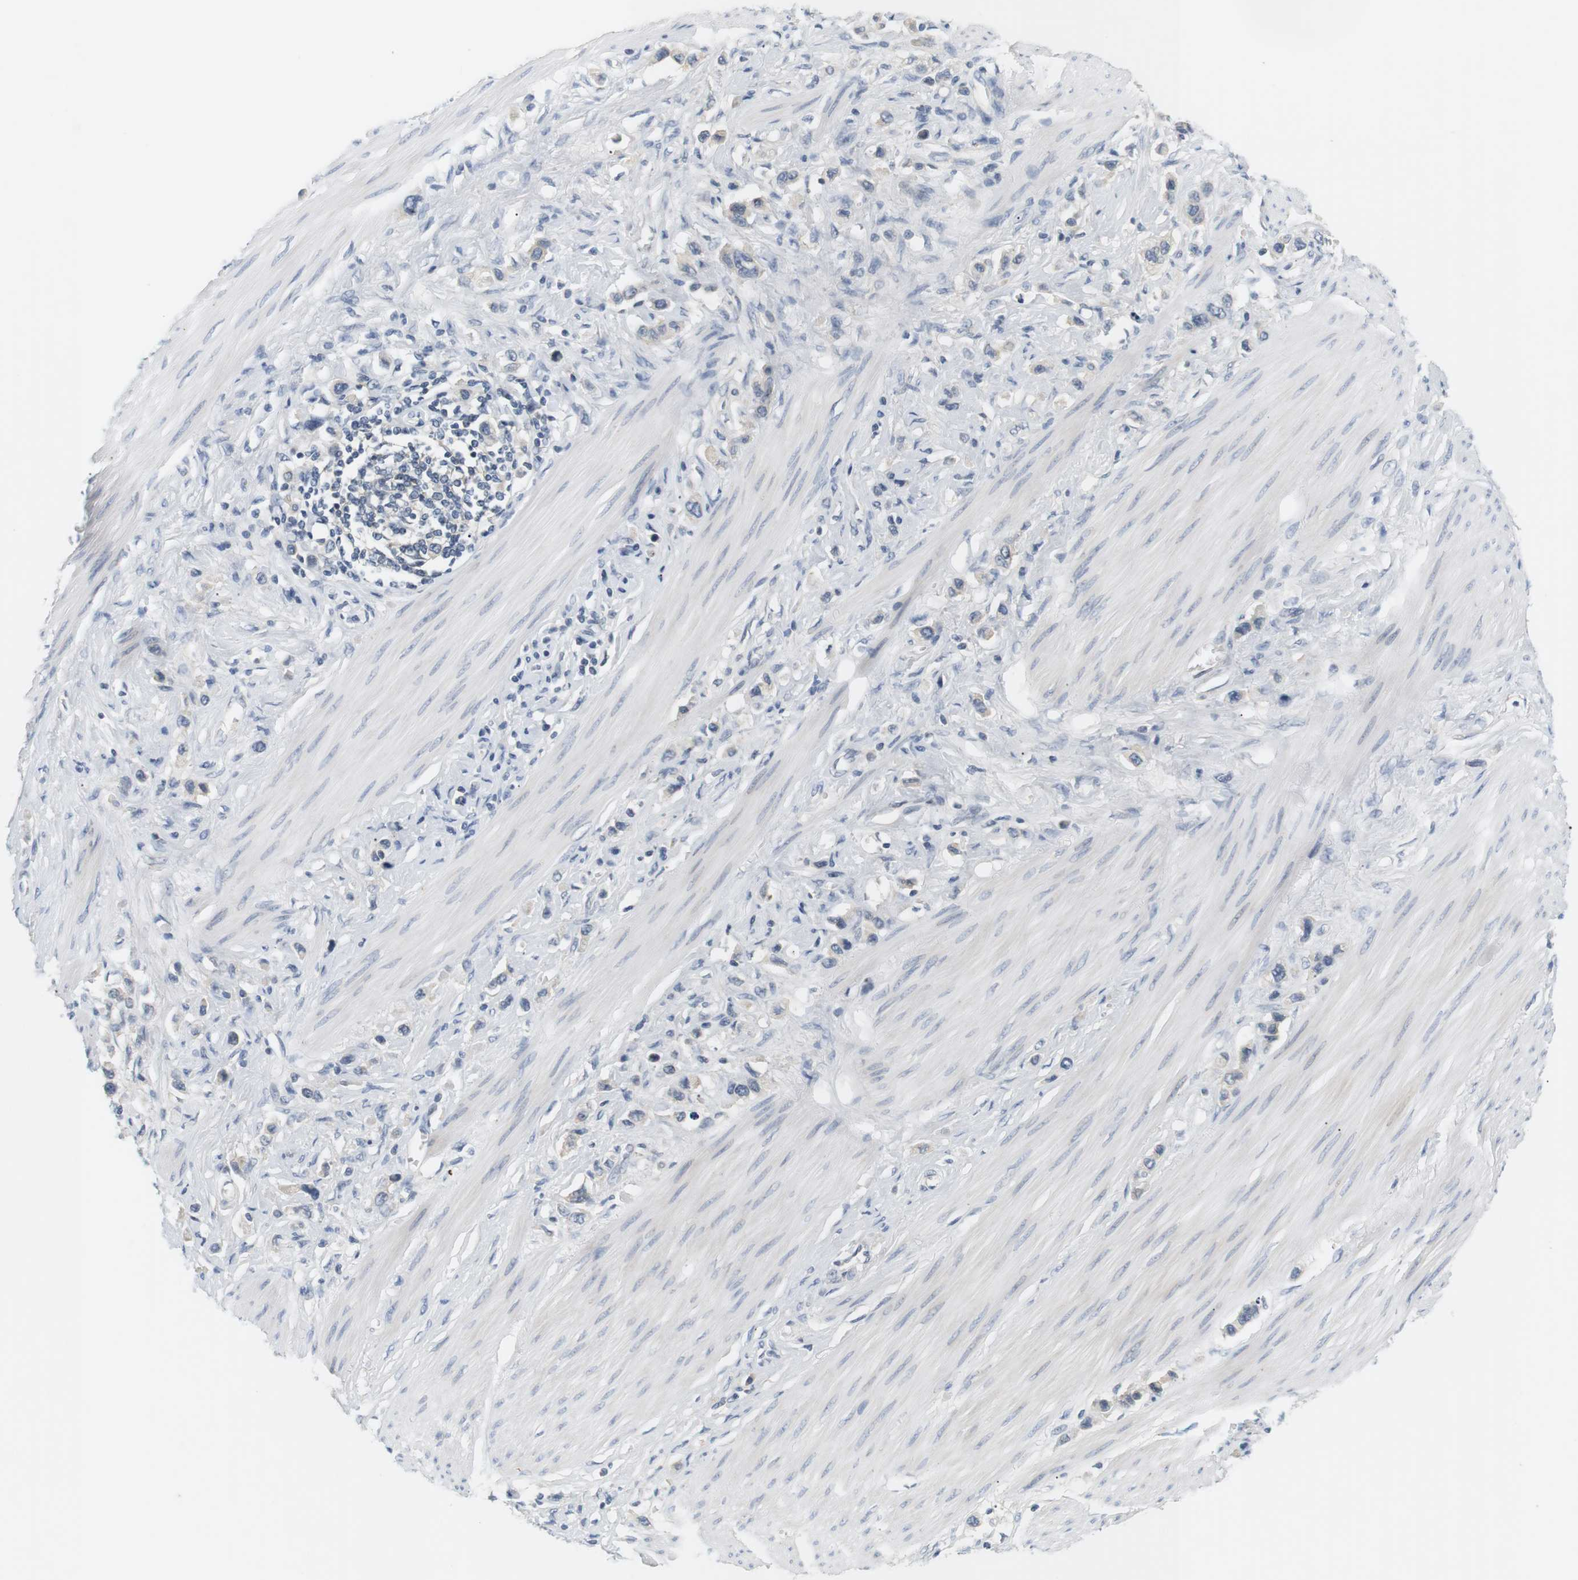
{"staining": {"intensity": "negative", "quantity": "none", "location": "none"}, "tissue": "stomach cancer", "cell_type": "Tumor cells", "image_type": "cancer", "snomed": [{"axis": "morphology", "description": "Adenocarcinoma, NOS"}, {"axis": "topography", "description": "Stomach"}], "caption": "IHC micrograph of adenocarcinoma (stomach) stained for a protein (brown), which displays no staining in tumor cells.", "gene": "EVA1C", "patient": {"sex": "female", "age": 65}}